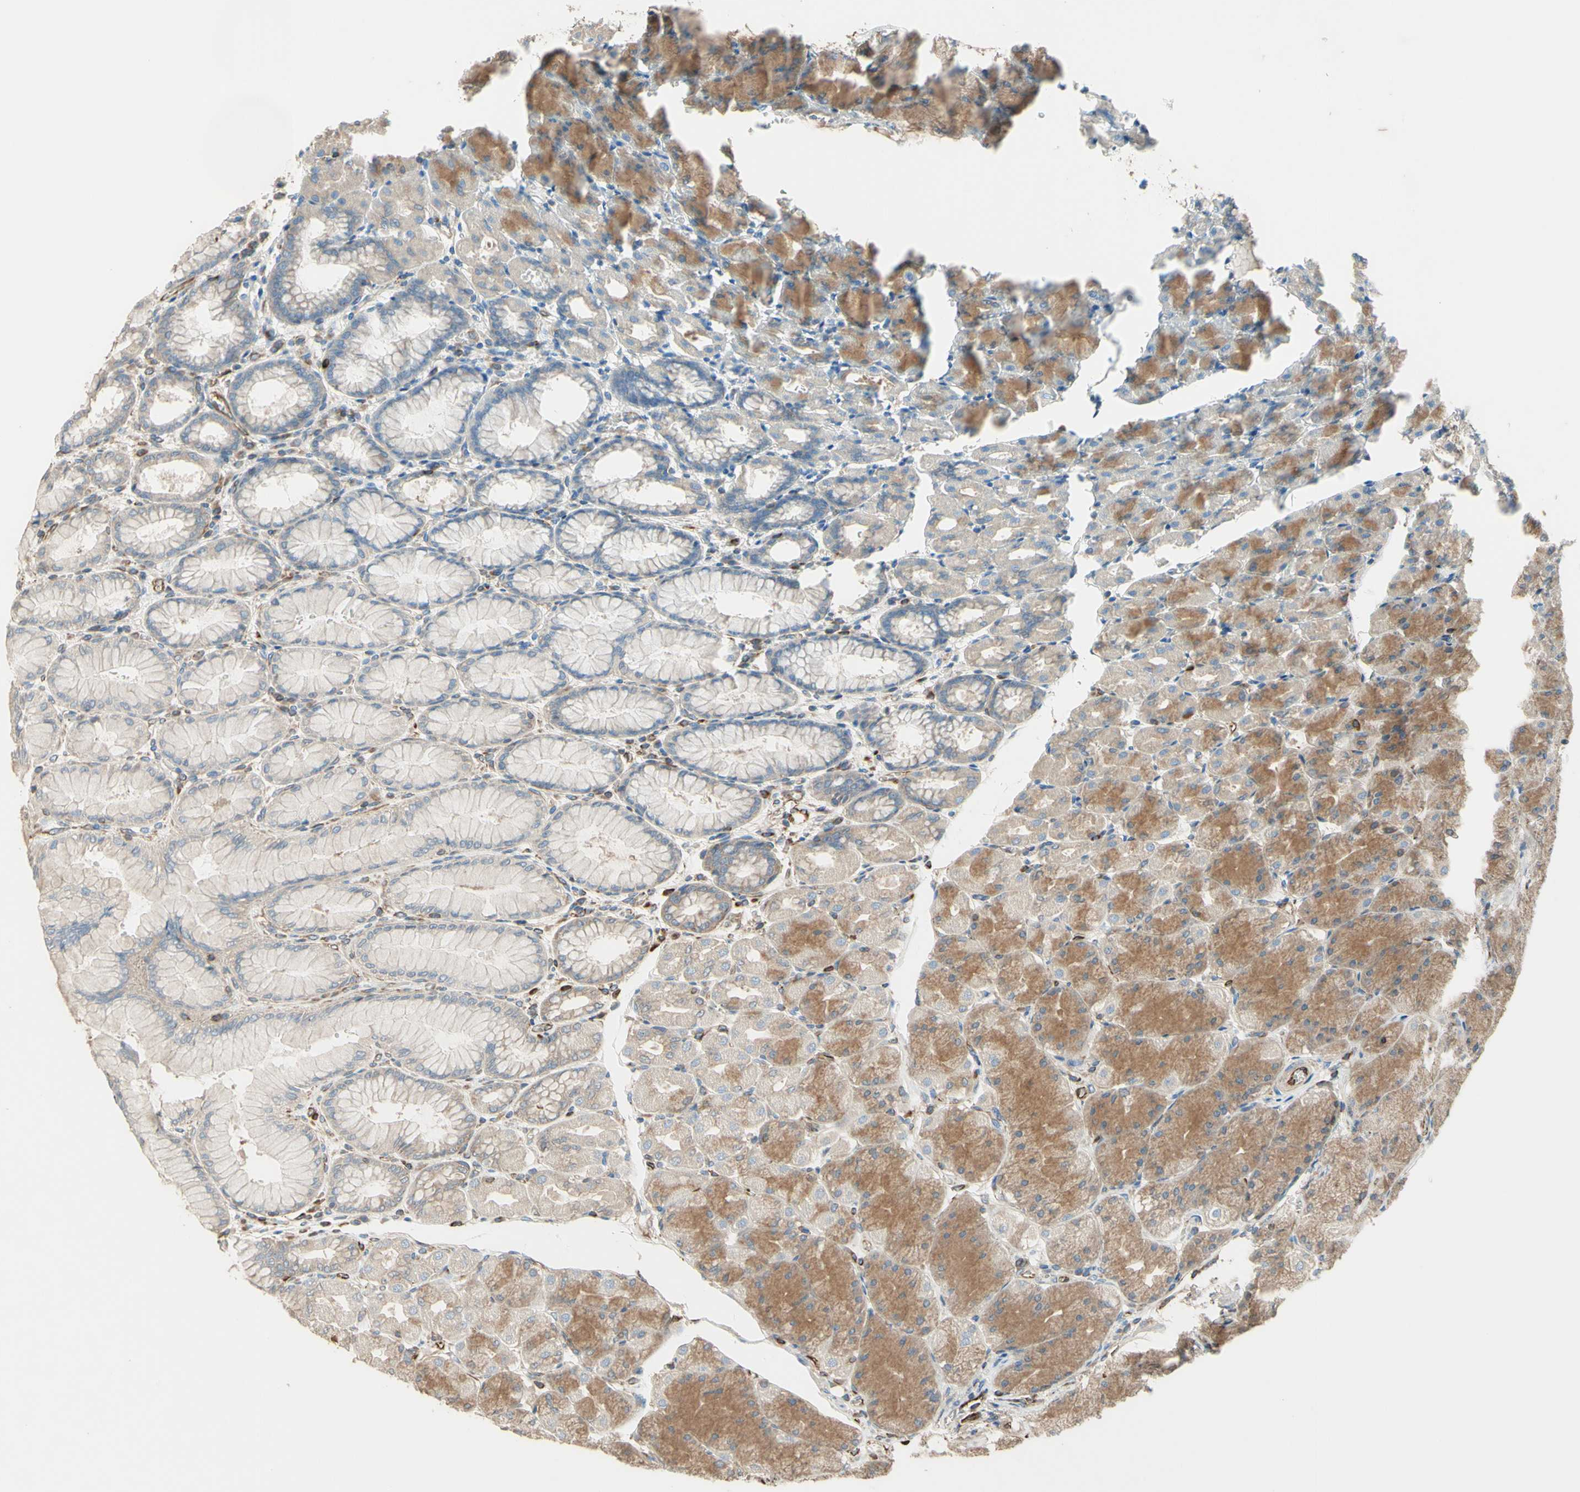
{"staining": {"intensity": "weak", "quantity": "25%-75%", "location": "cytoplasmic/membranous"}, "tissue": "stomach", "cell_type": "Glandular cells", "image_type": "normal", "snomed": [{"axis": "morphology", "description": "Normal tissue, NOS"}, {"axis": "topography", "description": "Stomach, upper"}], "caption": "Immunohistochemical staining of normal human stomach shows weak cytoplasmic/membranous protein positivity in approximately 25%-75% of glandular cells.", "gene": "TRAF2", "patient": {"sex": "female", "age": 56}}